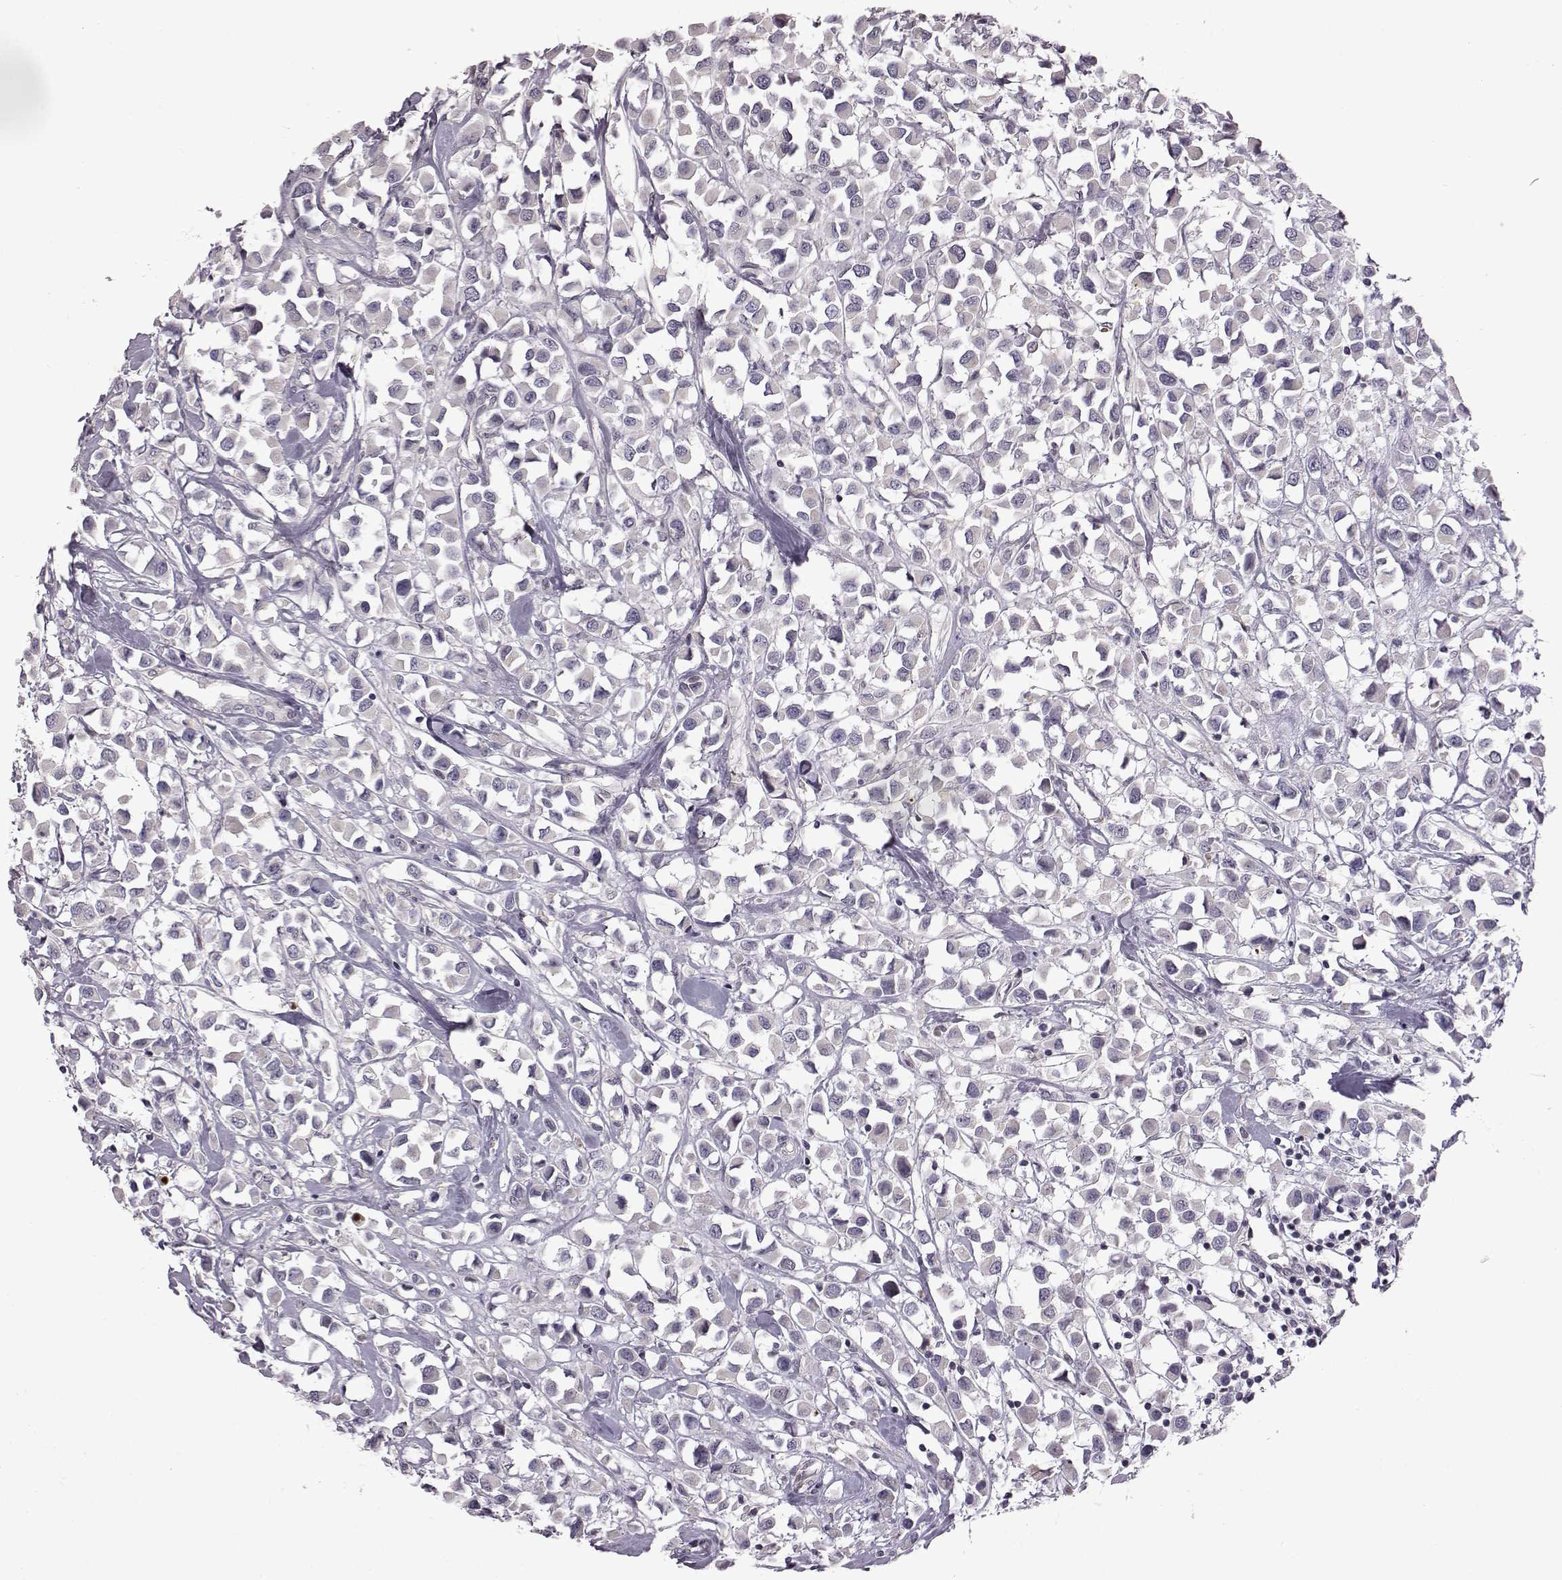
{"staining": {"intensity": "negative", "quantity": "none", "location": "none"}, "tissue": "breast cancer", "cell_type": "Tumor cells", "image_type": "cancer", "snomed": [{"axis": "morphology", "description": "Duct carcinoma"}, {"axis": "topography", "description": "Breast"}], "caption": "DAB (3,3'-diaminobenzidine) immunohistochemical staining of breast cancer shows no significant staining in tumor cells.", "gene": "GAL", "patient": {"sex": "female", "age": 61}}